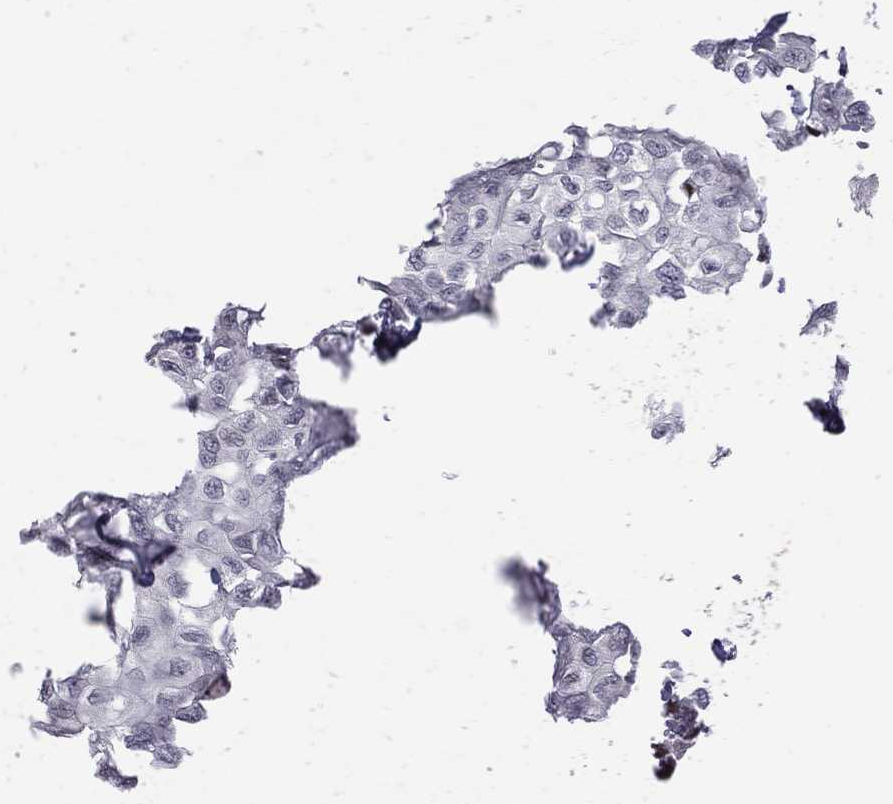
{"staining": {"intensity": "negative", "quantity": "none", "location": "none"}, "tissue": "breast cancer", "cell_type": "Tumor cells", "image_type": "cancer", "snomed": [{"axis": "morphology", "description": "Duct carcinoma"}, {"axis": "topography", "description": "Breast"}], "caption": "IHC image of human breast cancer stained for a protein (brown), which demonstrates no staining in tumor cells.", "gene": "DBF4B", "patient": {"sex": "female", "age": 80}}